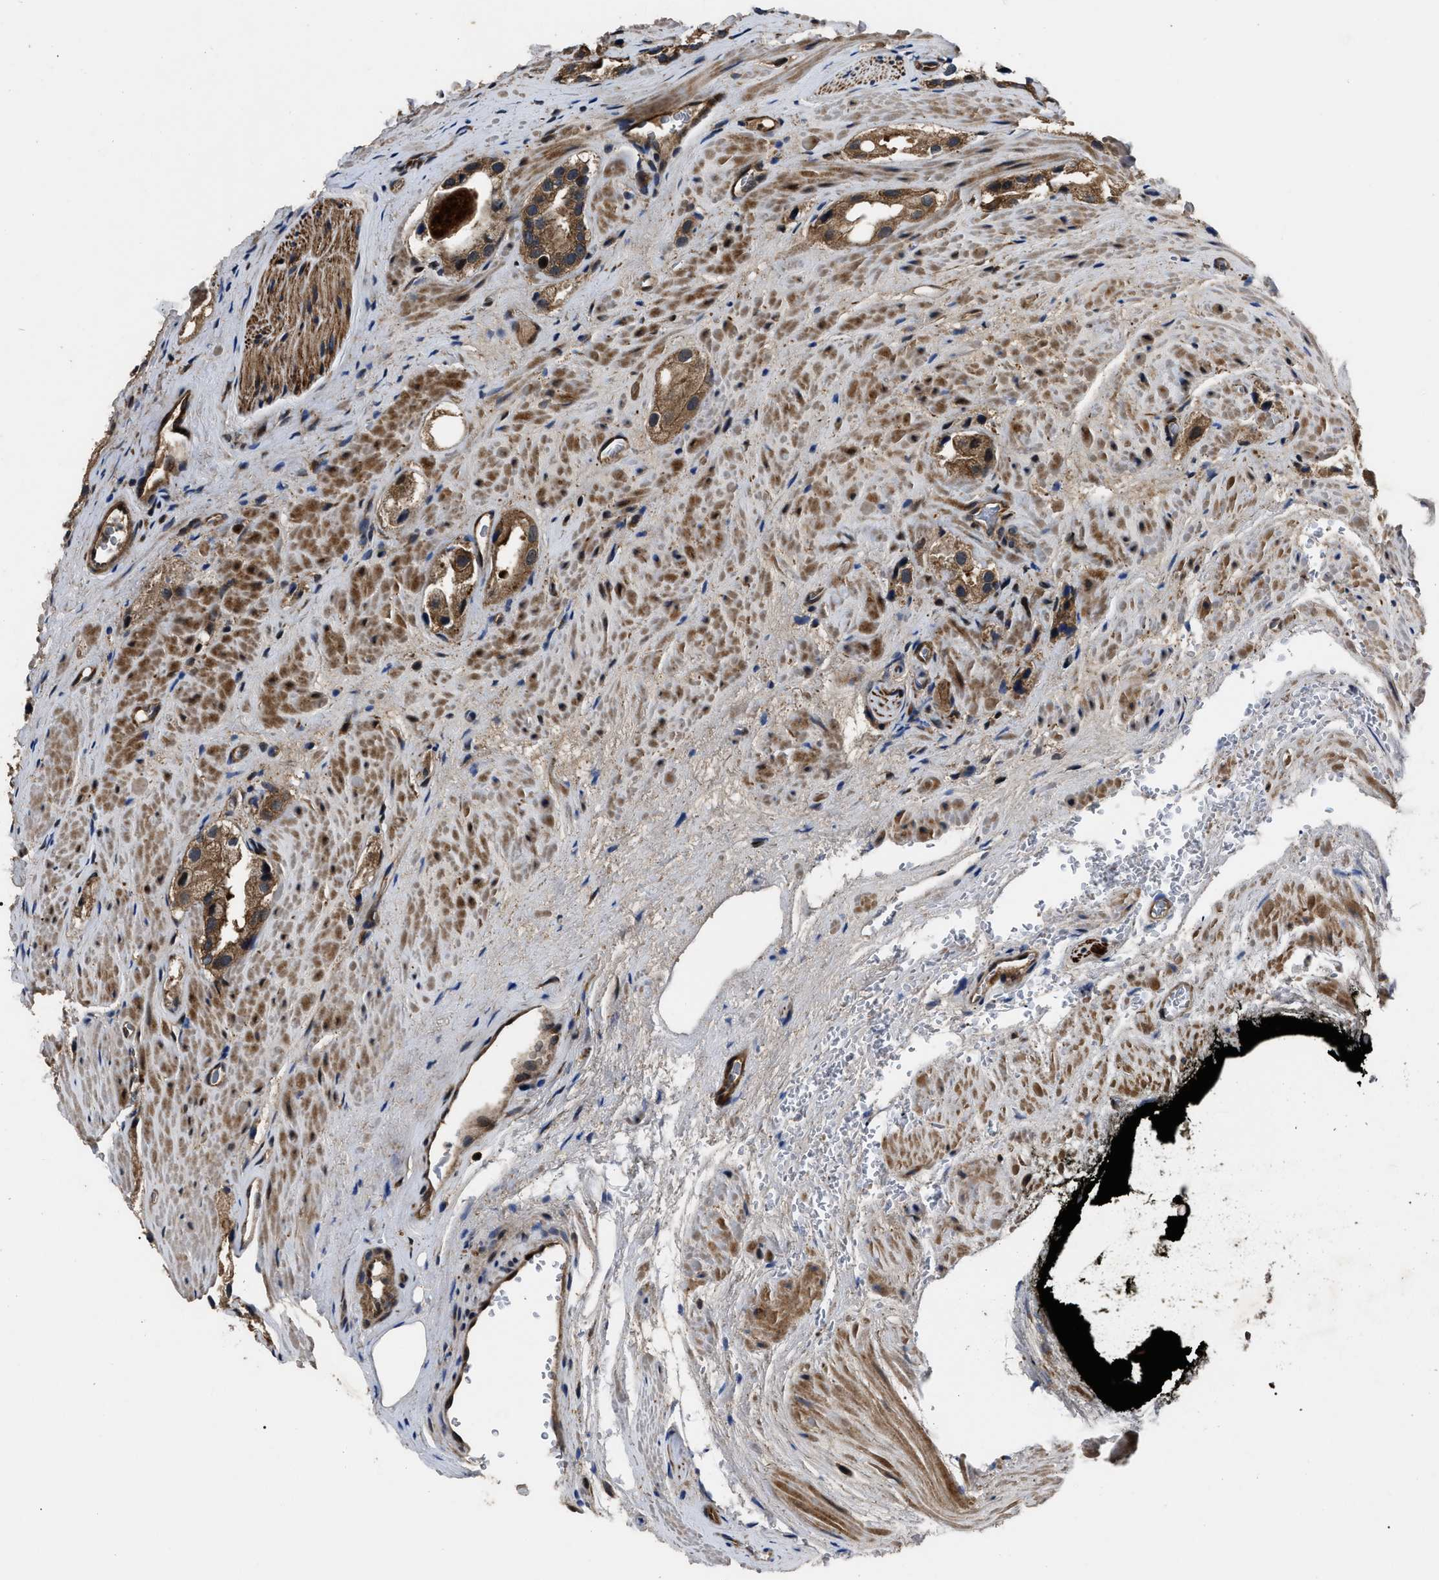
{"staining": {"intensity": "moderate", "quantity": ">75%", "location": "cytoplasmic/membranous"}, "tissue": "prostate cancer", "cell_type": "Tumor cells", "image_type": "cancer", "snomed": [{"axis": "morphology", "description": "Adenocarcinoma, High grade"}, {"axis": "topography", "description": "Prostate"}], "caption": "Protein staining of prostate cancer tissue reveals moderate cytoplasmic/membranous expression in approximately >75% of tumor cells. (DAB = brown stain, brightfield microscopy at high magnification).", "gene": "PPWD1", "patient": {"sex": "male", "age": 63}}